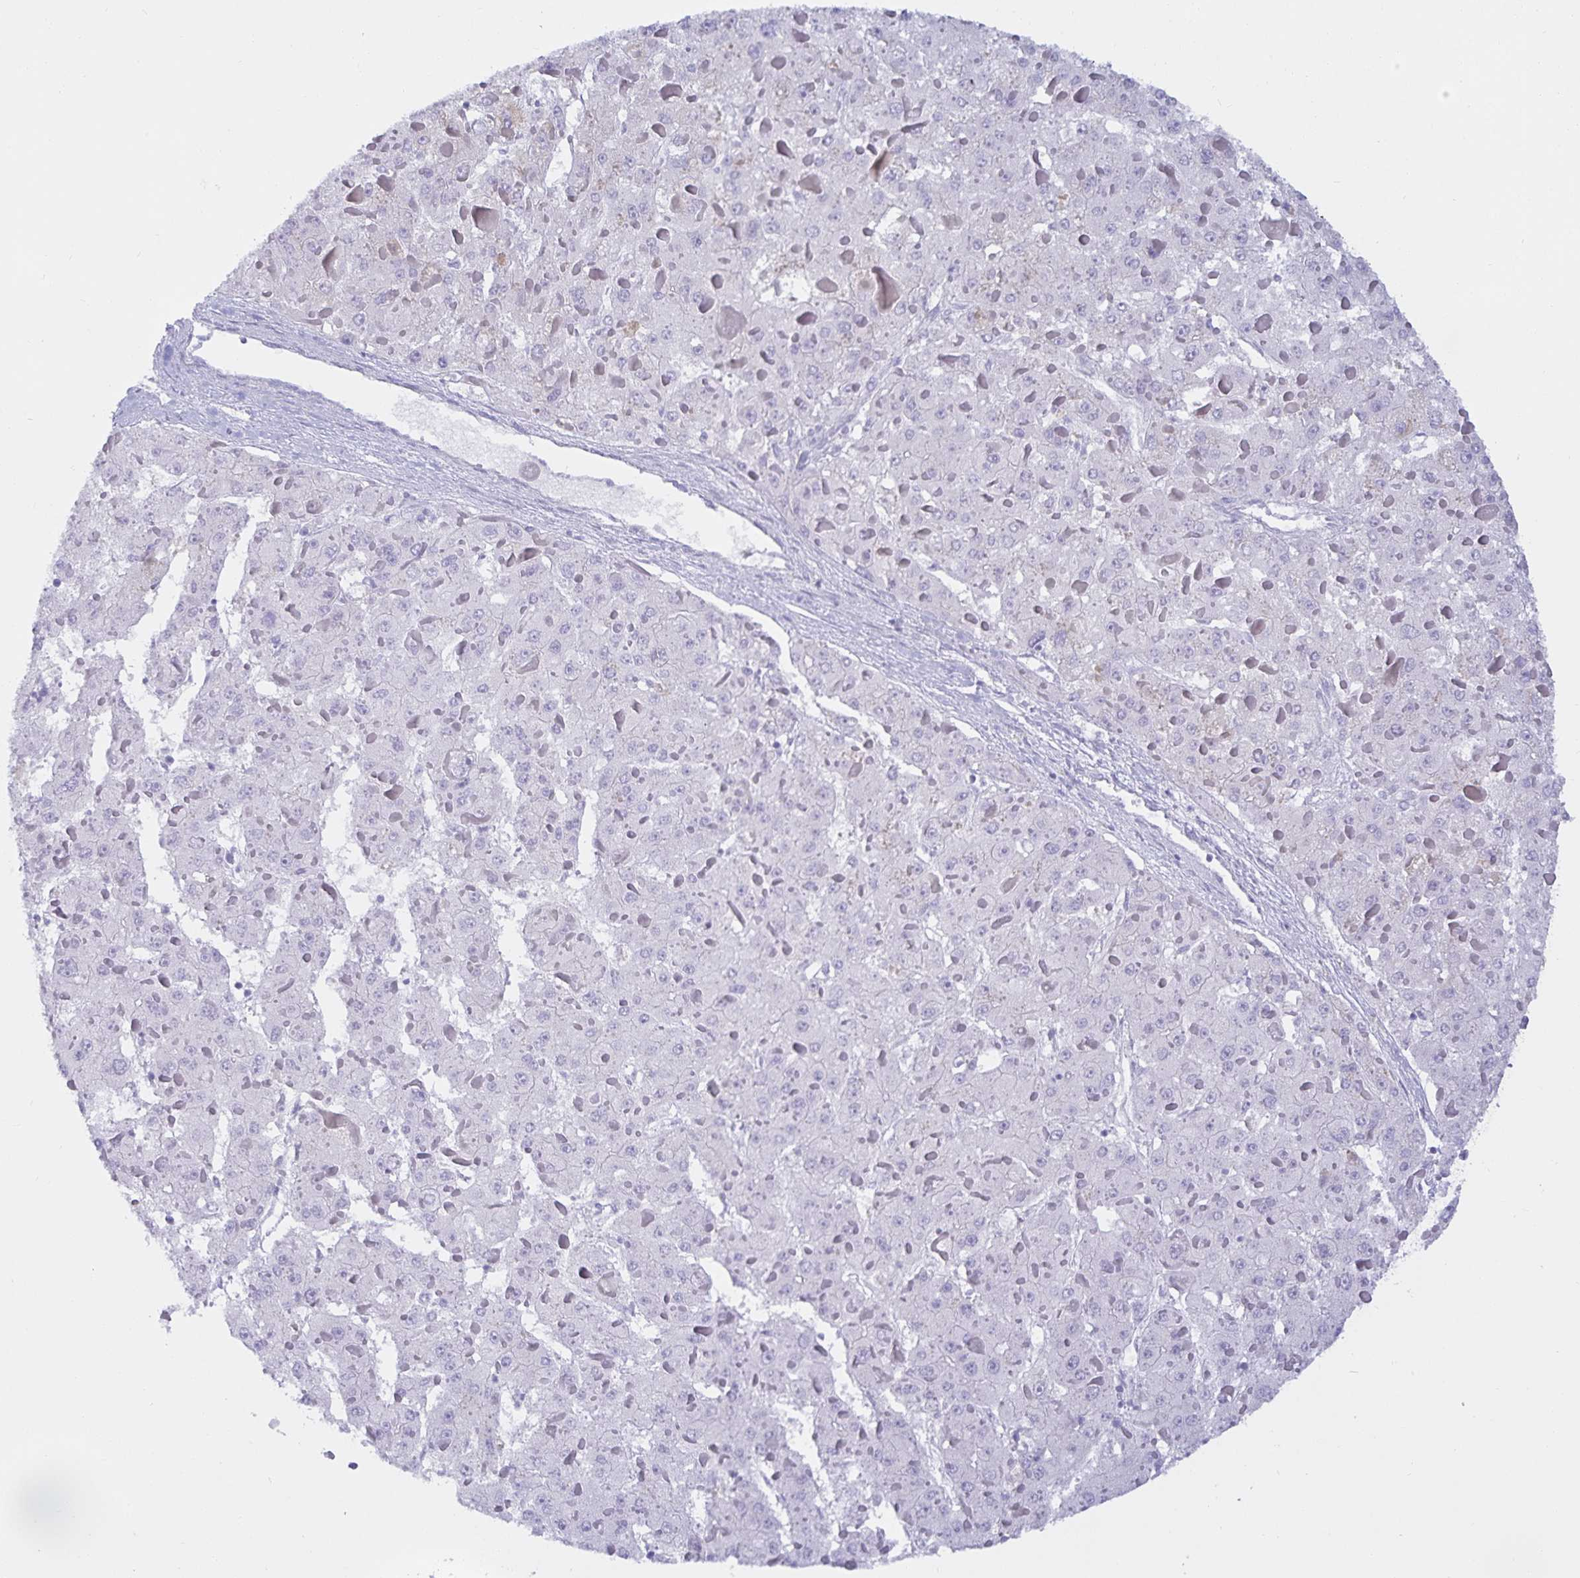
{"staining": {"intensity": "negative", "quantity": "none", "location": "none"}, "tissue": "liver cancer", "cell_type": "Tumor cells", "image_type": "cancer", "snomed": [{"axis": "morphology", "description": "Carcinoma, Hepatocellular, NOS"}, {"axis": "topography", "description": "Liver"}], "caption": "Immunohistochemistry of human liver hepatocellular carcinoma demonstrates no staining in tumor cells.", "gene": "MON2", "patient": {"sex": "female", "age": 73}}